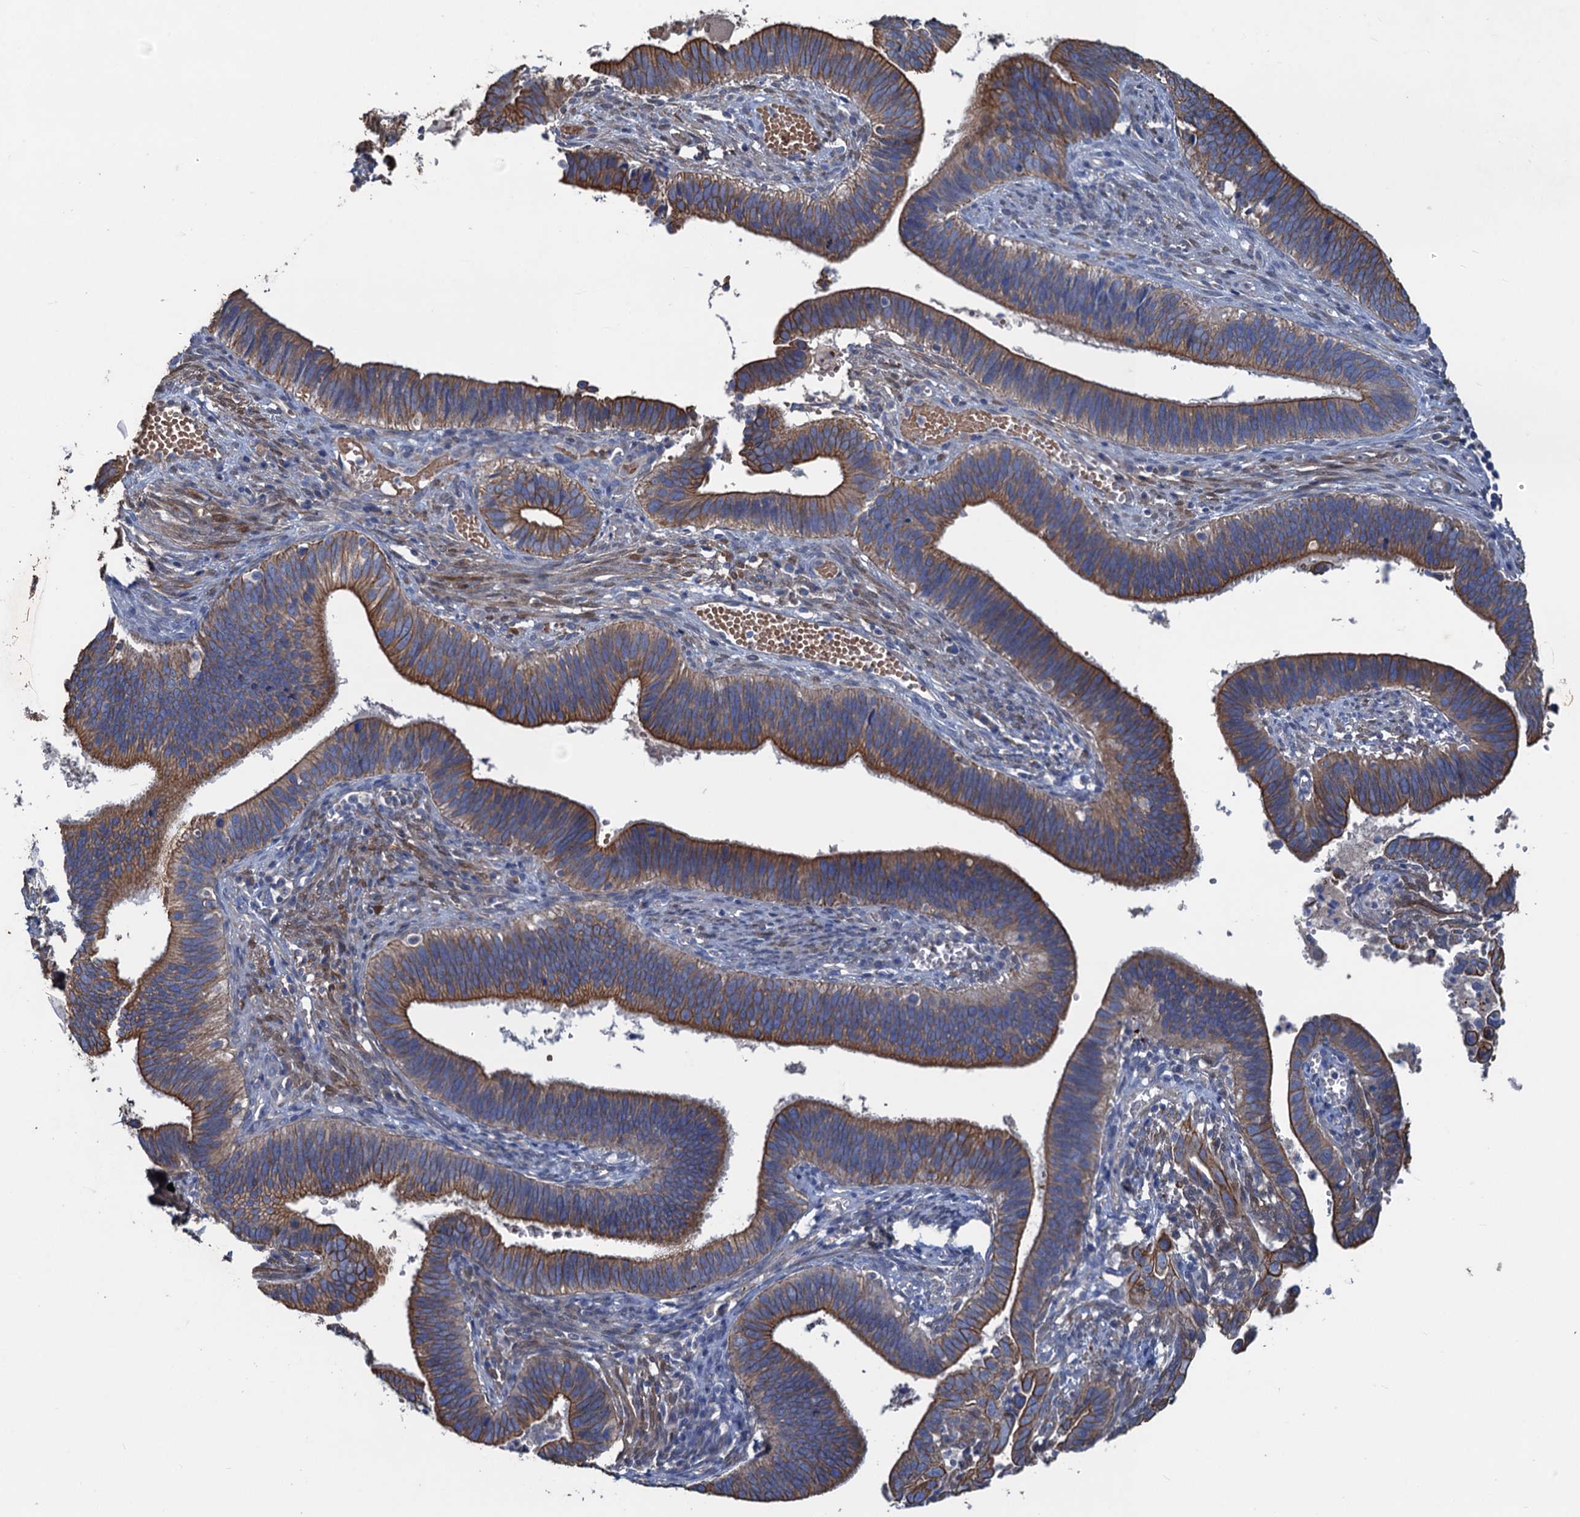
{"staining": {"intensity": "moderate", "quantity": ">75%", "location": "cytoplasmic/membranous"}, "tissue": "cervical cancer", "cell_type": "Tumor cells", "image_type": "cancer", "snomed": [{"axis": "morphology", "description": "Adenocarcinoma, NOS"}, {"axis": "topography", "description": "Cervix"}], "caption": "Immunohistochemical staining of cervical cancer displays medium levels of moderate cytoplasmic/membranous expression in about >75% of tumor cells. (DAB = brown stain, brightfield microscopy at high magnification).", "gene": "SMCO3", "patient": {"sex": "female", "age": 42}}